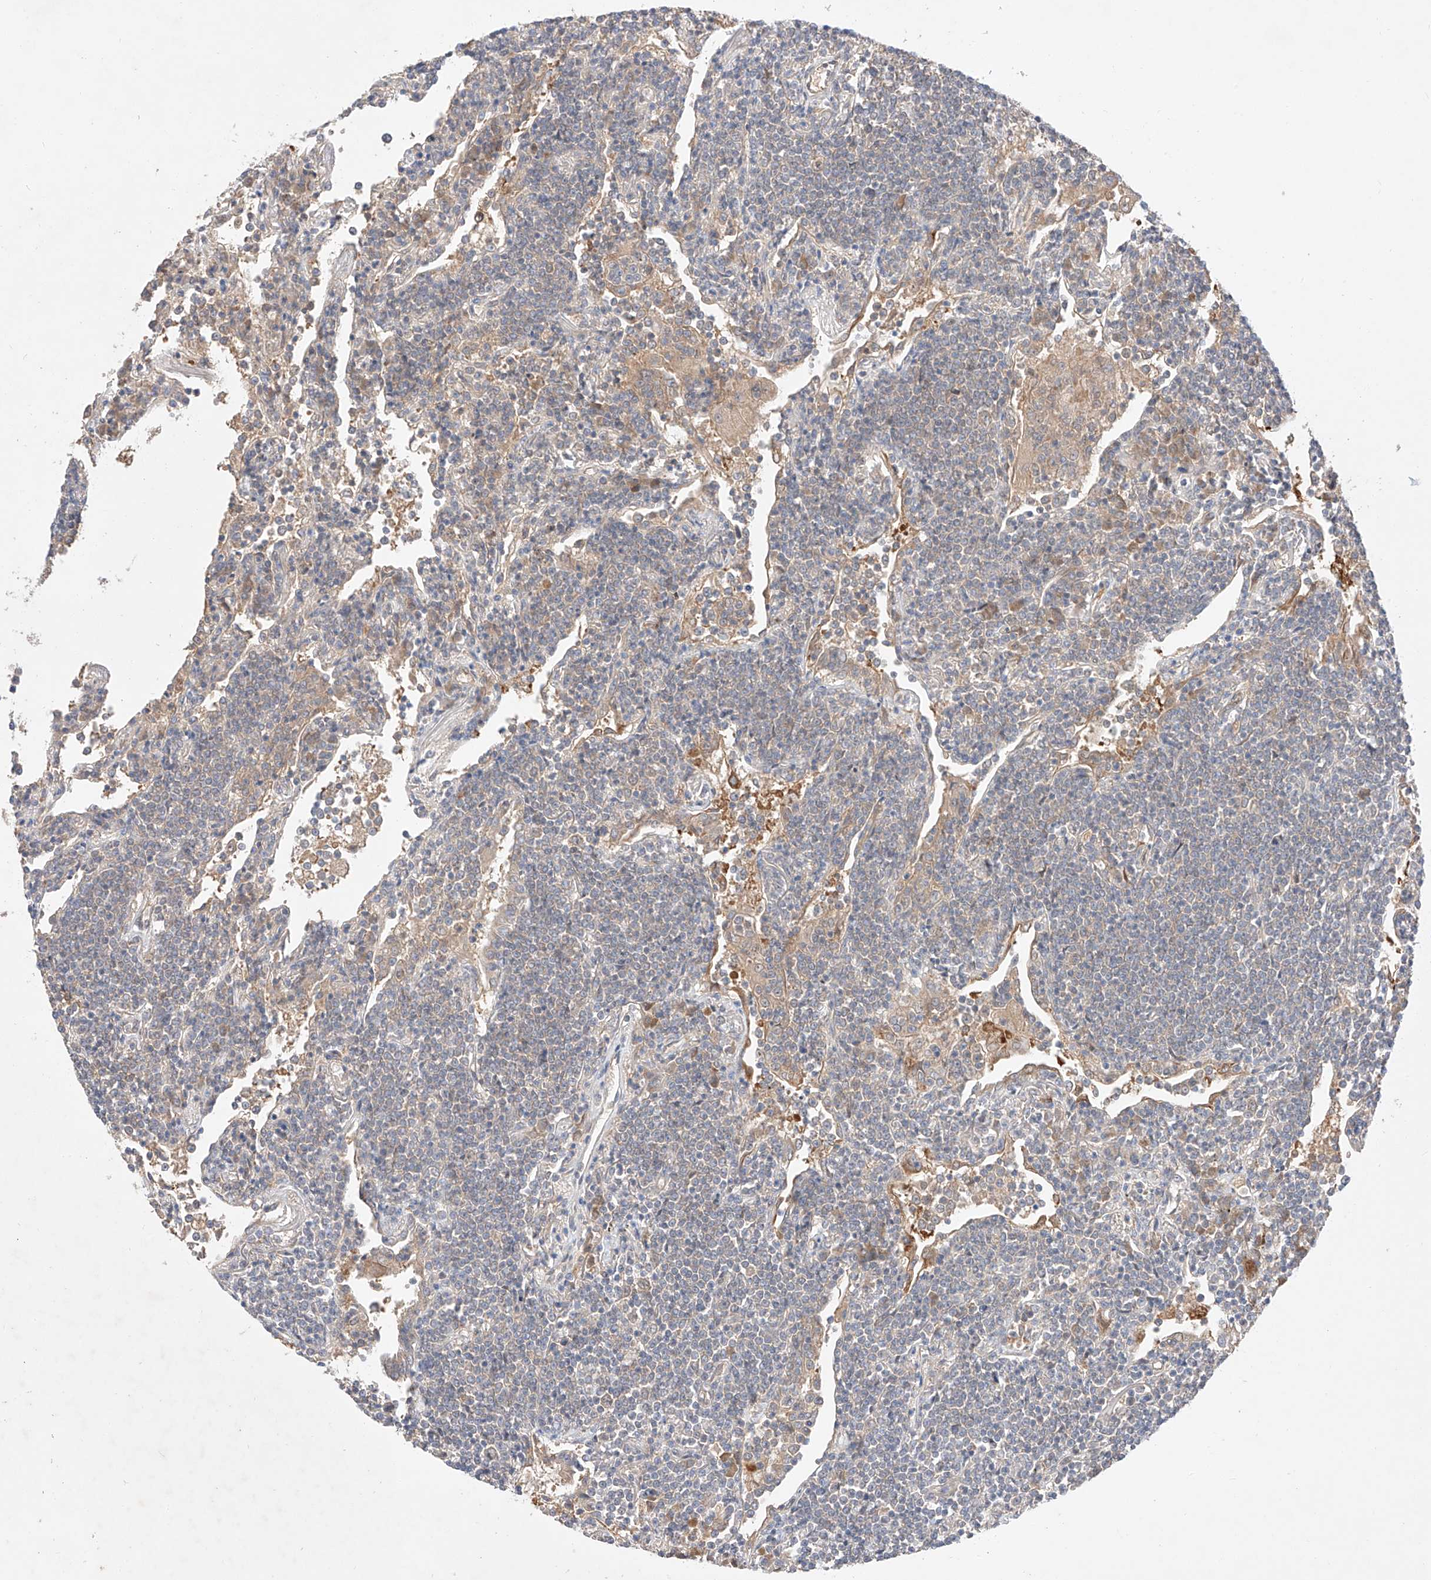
{"staining": {"intensity": "negative", "quantity": "none", "location": "none"}, "tissue": "lymphoma", "cell_type": "Tumor cells", "image_type": "cancer", "snomed": [{"axis": "morphology", "description": "Malignant lymphoma, non-Hodgkin's type, Low grade"}, {"axis": "topography", "description": "Lung"}], "caption": "Lymphoma was stained to show a protein in brown. There is no significant staining in tumor cells.", "gene": "ZNF124", "patient": {"sex": "female", "age": 71}}